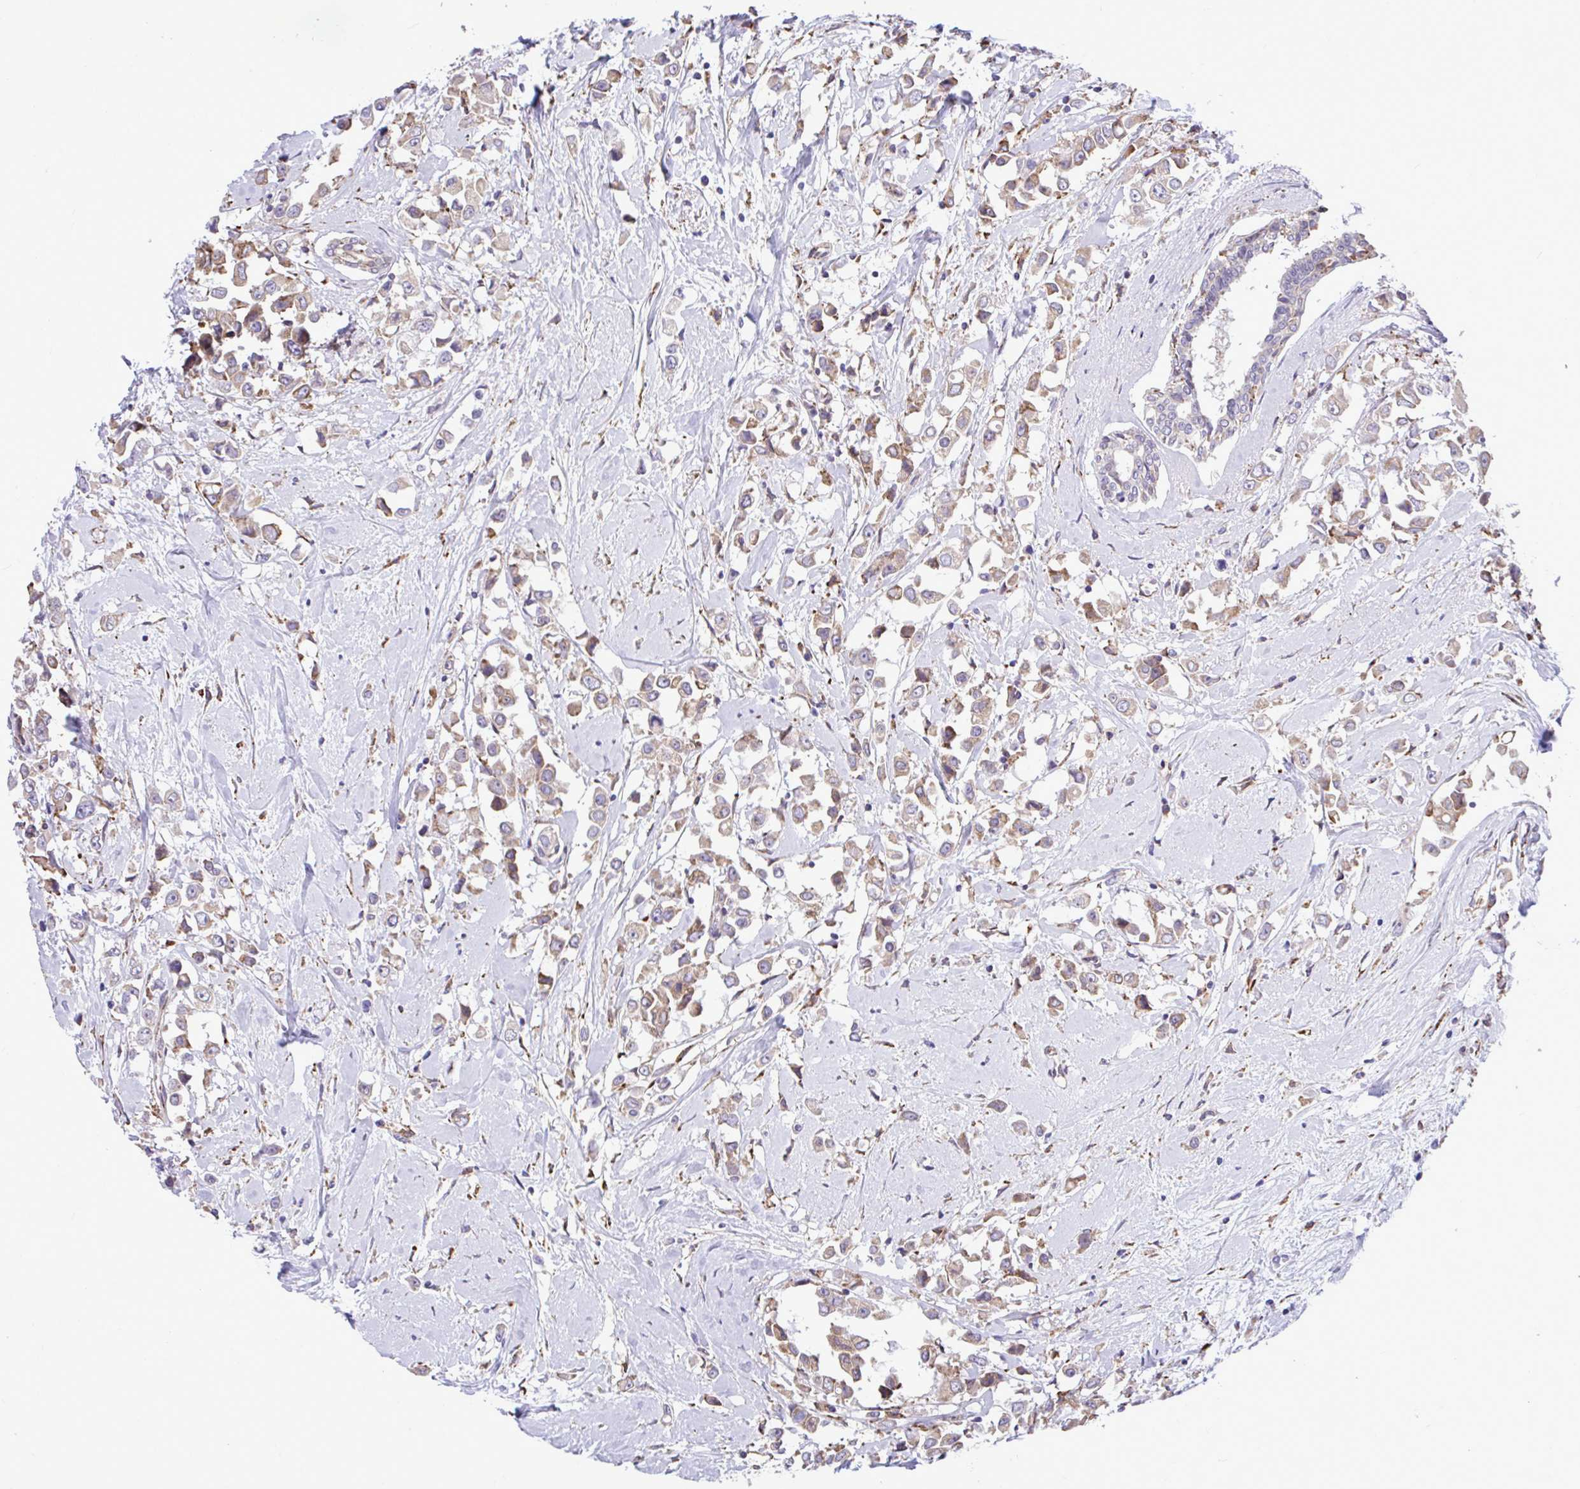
{"staining": {"intensity": "moderate", "quantity": ">75%", "location": "cytoplasmic/membranous"}, "tissue": "breast cancer", "cell_type": "Tumor cells", "image_type": "cancer", "snomed": [{"axis": "morphology", "description": "Duct carcinoma"}, {"axis": "topography", "description": "Breast"}], "caption": "Immunohistochemical staining of human infiltrating ductal carcinoma (breast) demonstrates medium levels of moderate cytoplasmic/membranous protein staining in about >75% of tumor cells. (DAB (3,3'-diaminobenzidine) = brown stain, brightfield microscopy at high magnification).", "gene": "PIGK", "patient": {"sex": "female", "age": 61}}